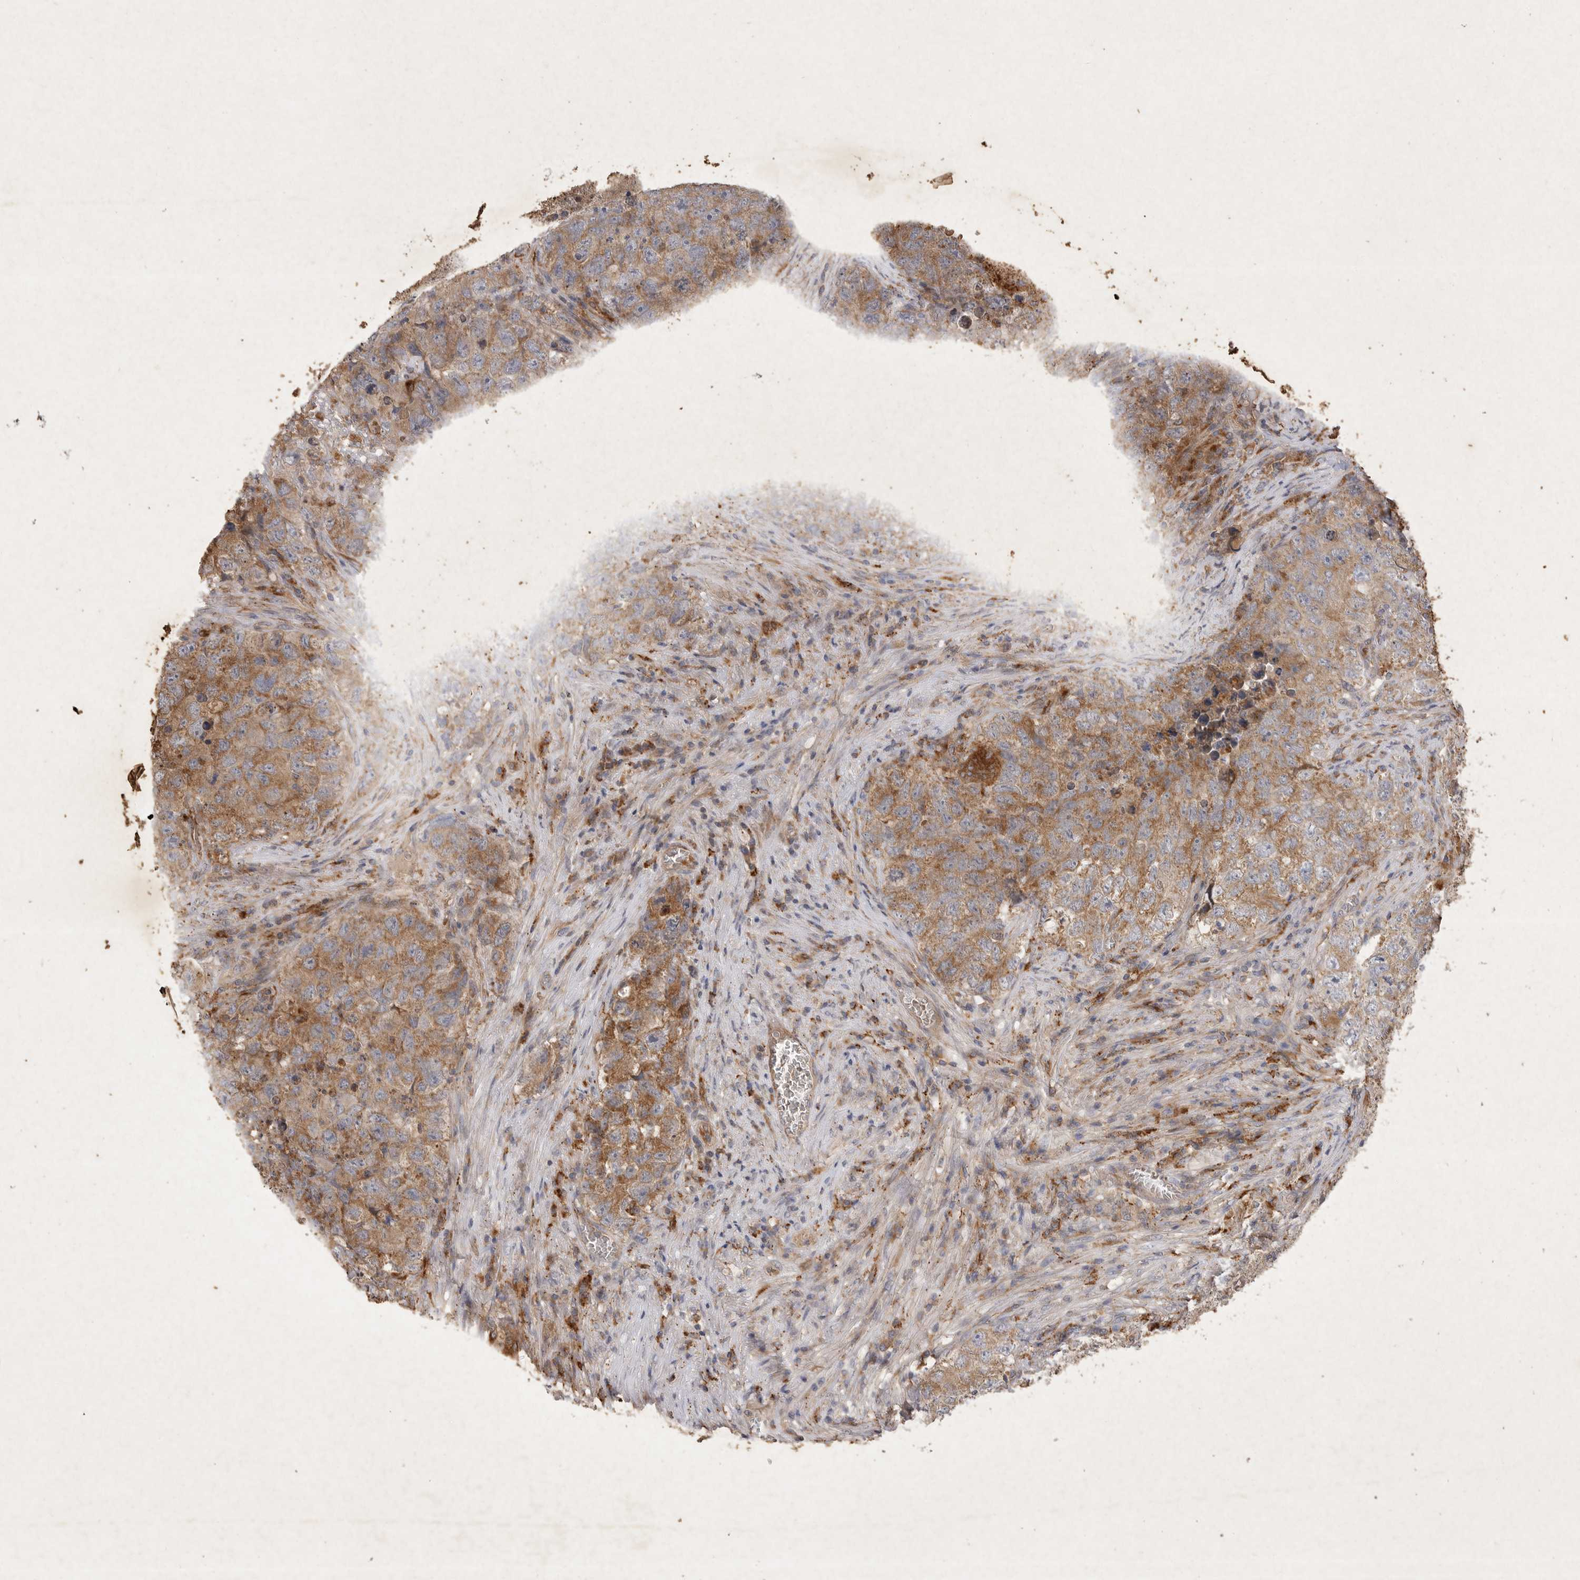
{"staining": {"intensity": "moderate", "quantity": ">75%", "location": "cytoplasmic/membranous"}, "tissue": "testis cancer", "cell_type": "Tumor cells", "image_type": "cancer", "snomed": [{"axis": "morphology", "description": "Seminoma, NOS"}, {"axis": "morphology", "description": "Carcinoma, Embryonal, NOS"}, {"axis": "topography", "description": "Testis"}], "caption": "This image exhibits testis cancer (seminoma) stained with immunohistochemistry (IHC) to label a protein in brown. The cytoplasmic/membranous of tumor cells show moderate positivity for the protein. Nuclei are counter-stained blue.", "gene": "MRPL41", "patient": {"sex": "male", "age": 43}}